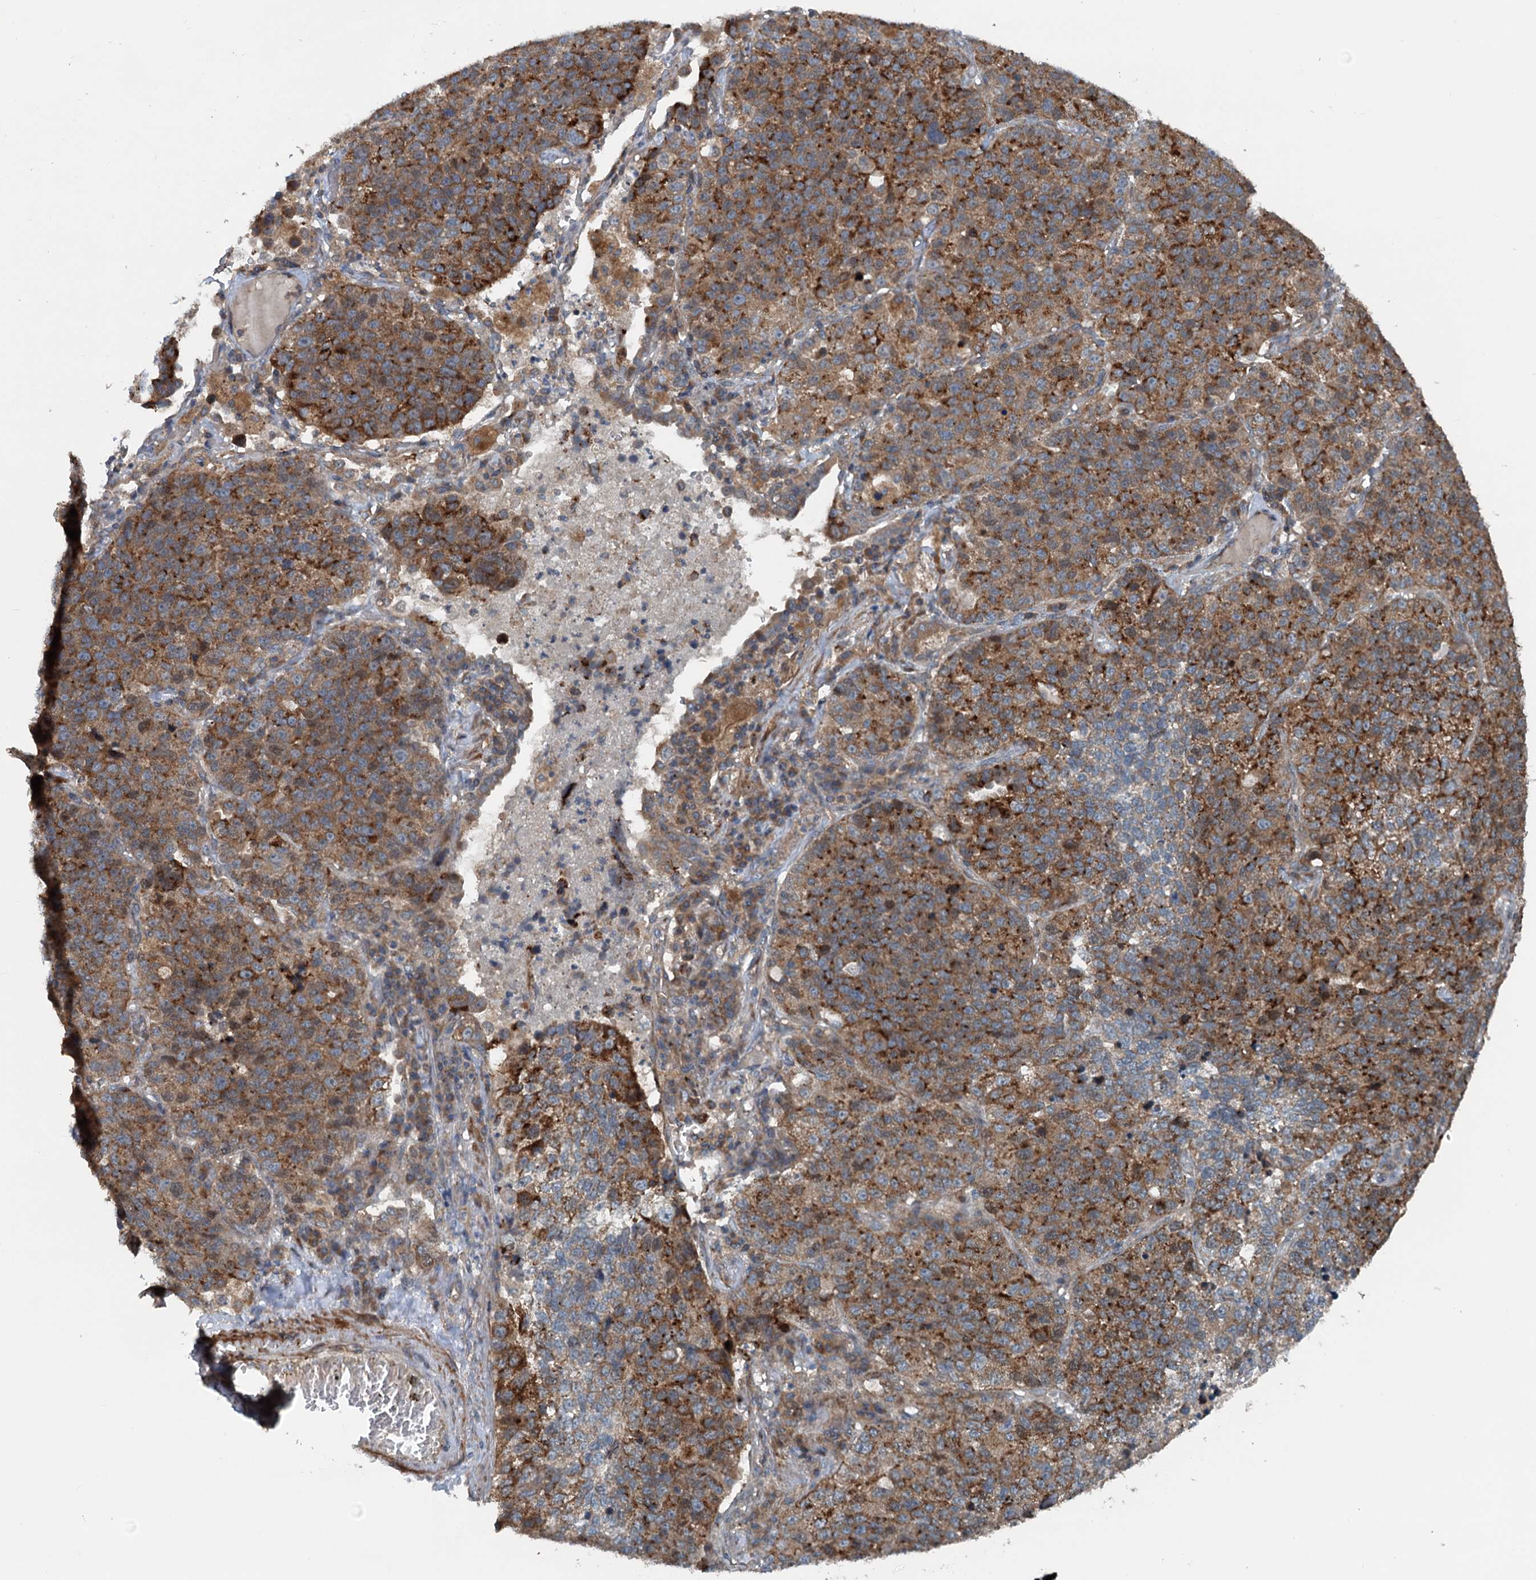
{"staining": {"intensity": "strong", "quantity": ">75%", "location": "cytoplasmic/membranous"}, "tissue": "lung cancer", "cell_type": "Tumor cells", "image_type": "cancer", "snomed": [{"axis": "morphology", "description": "Adenocarcinoma, NOS"}, {"axis": "topography", "description": "Lung"}], "caption": "Protein analysis of lung adenocarcinoma tissue shows strong cytoplasmic/membranous positivity in approximately >75% of tumor cells. Nuclei are stained in blue.", "gene": "TEDC1", "patient": {"sex": "male", "age": 49}}